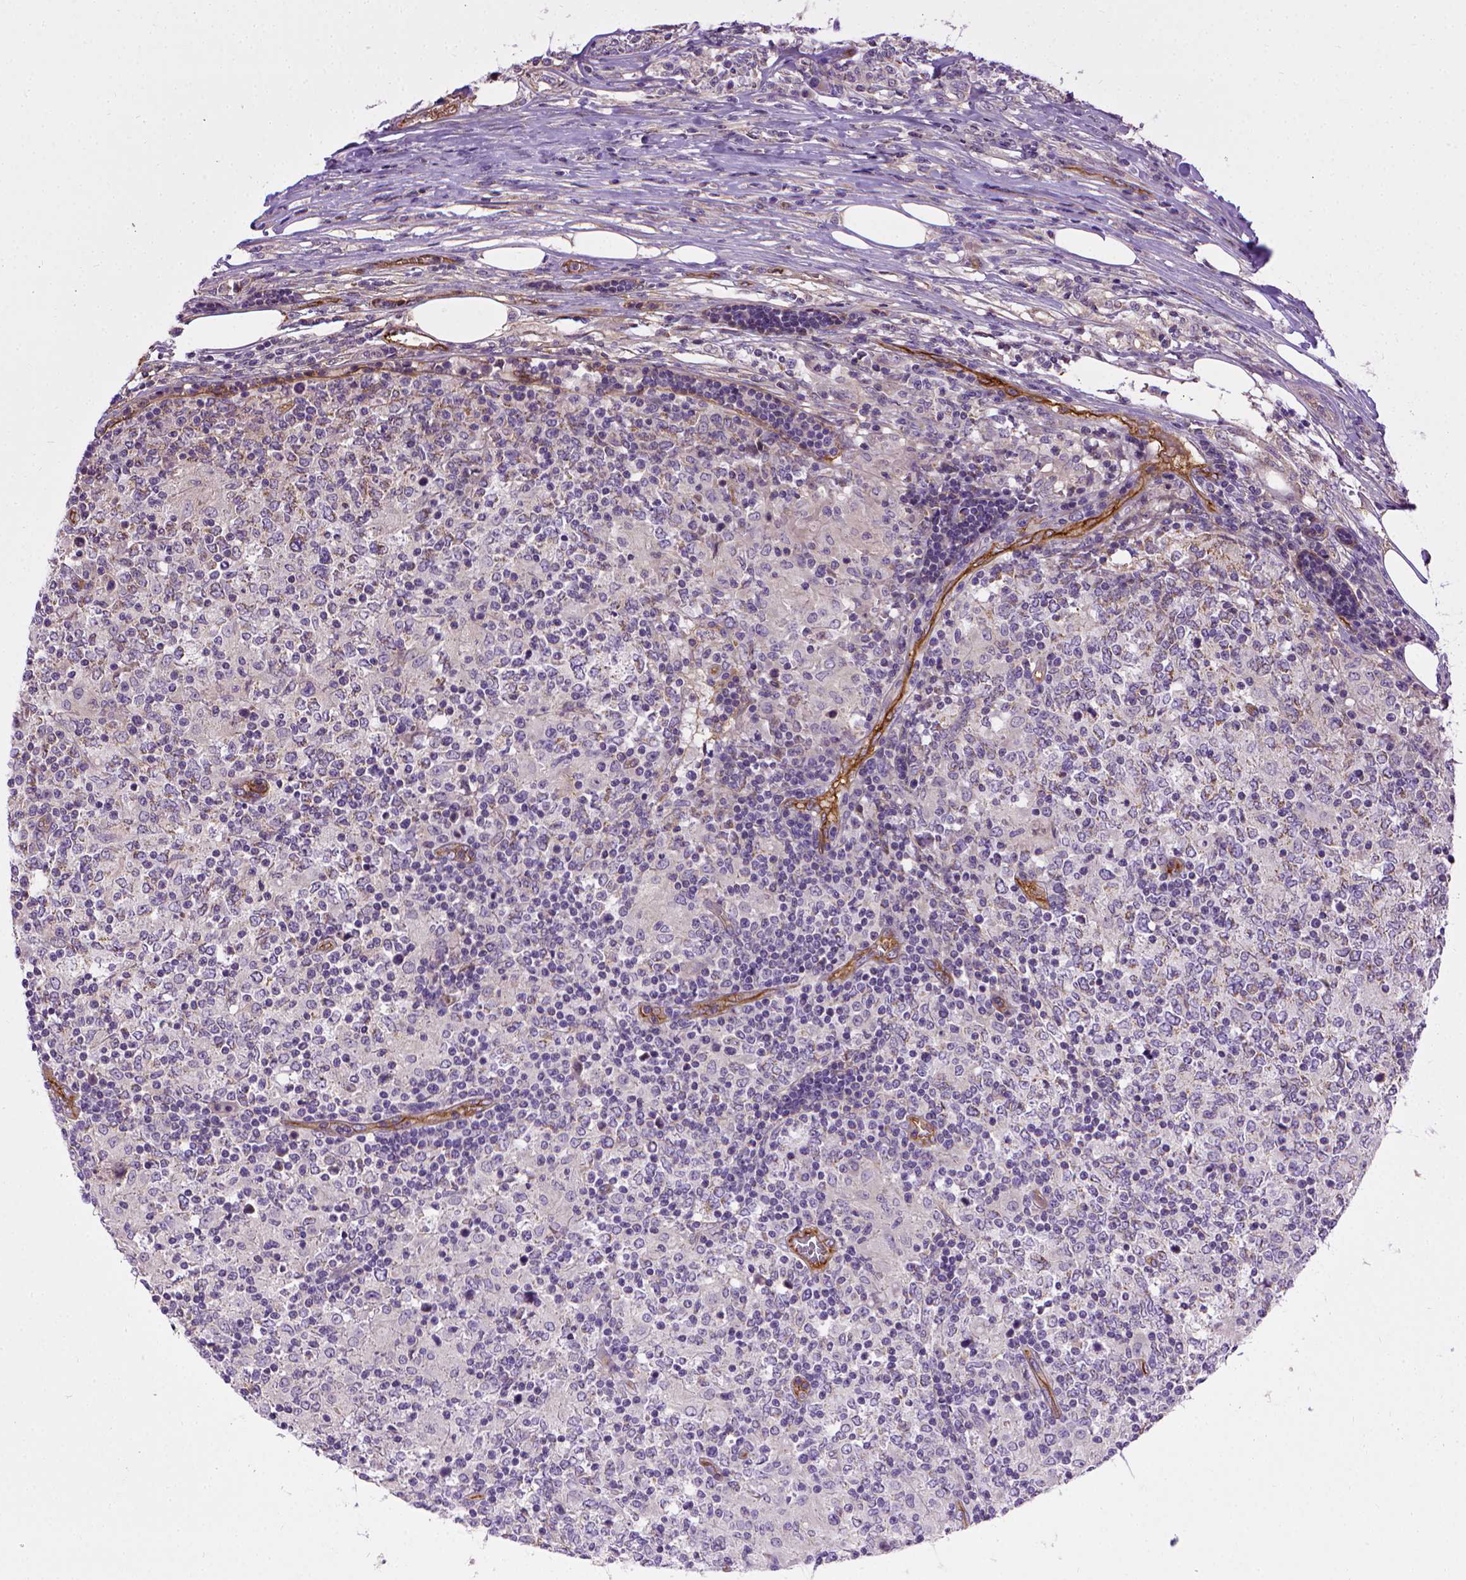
{"staining": {"intensity": "negative", "quantity": "none", "location": "none"}, "tissue": "lymphoma", "cell_type": "Tumor cells", "image_type": "cancer", "snomed": [{"axis": "morphology", "description": "Malignant lymphoma, non-Hodgkin's type, High grade"}, {"axis": "topography", "description": "Lymph node"}], "caption": "DAB immunohistochemical staining of lymphoma demonstrates no significant staining in tumor cells.", "gene": "ENG", "patient": {"sex": "female", "age": 84}}